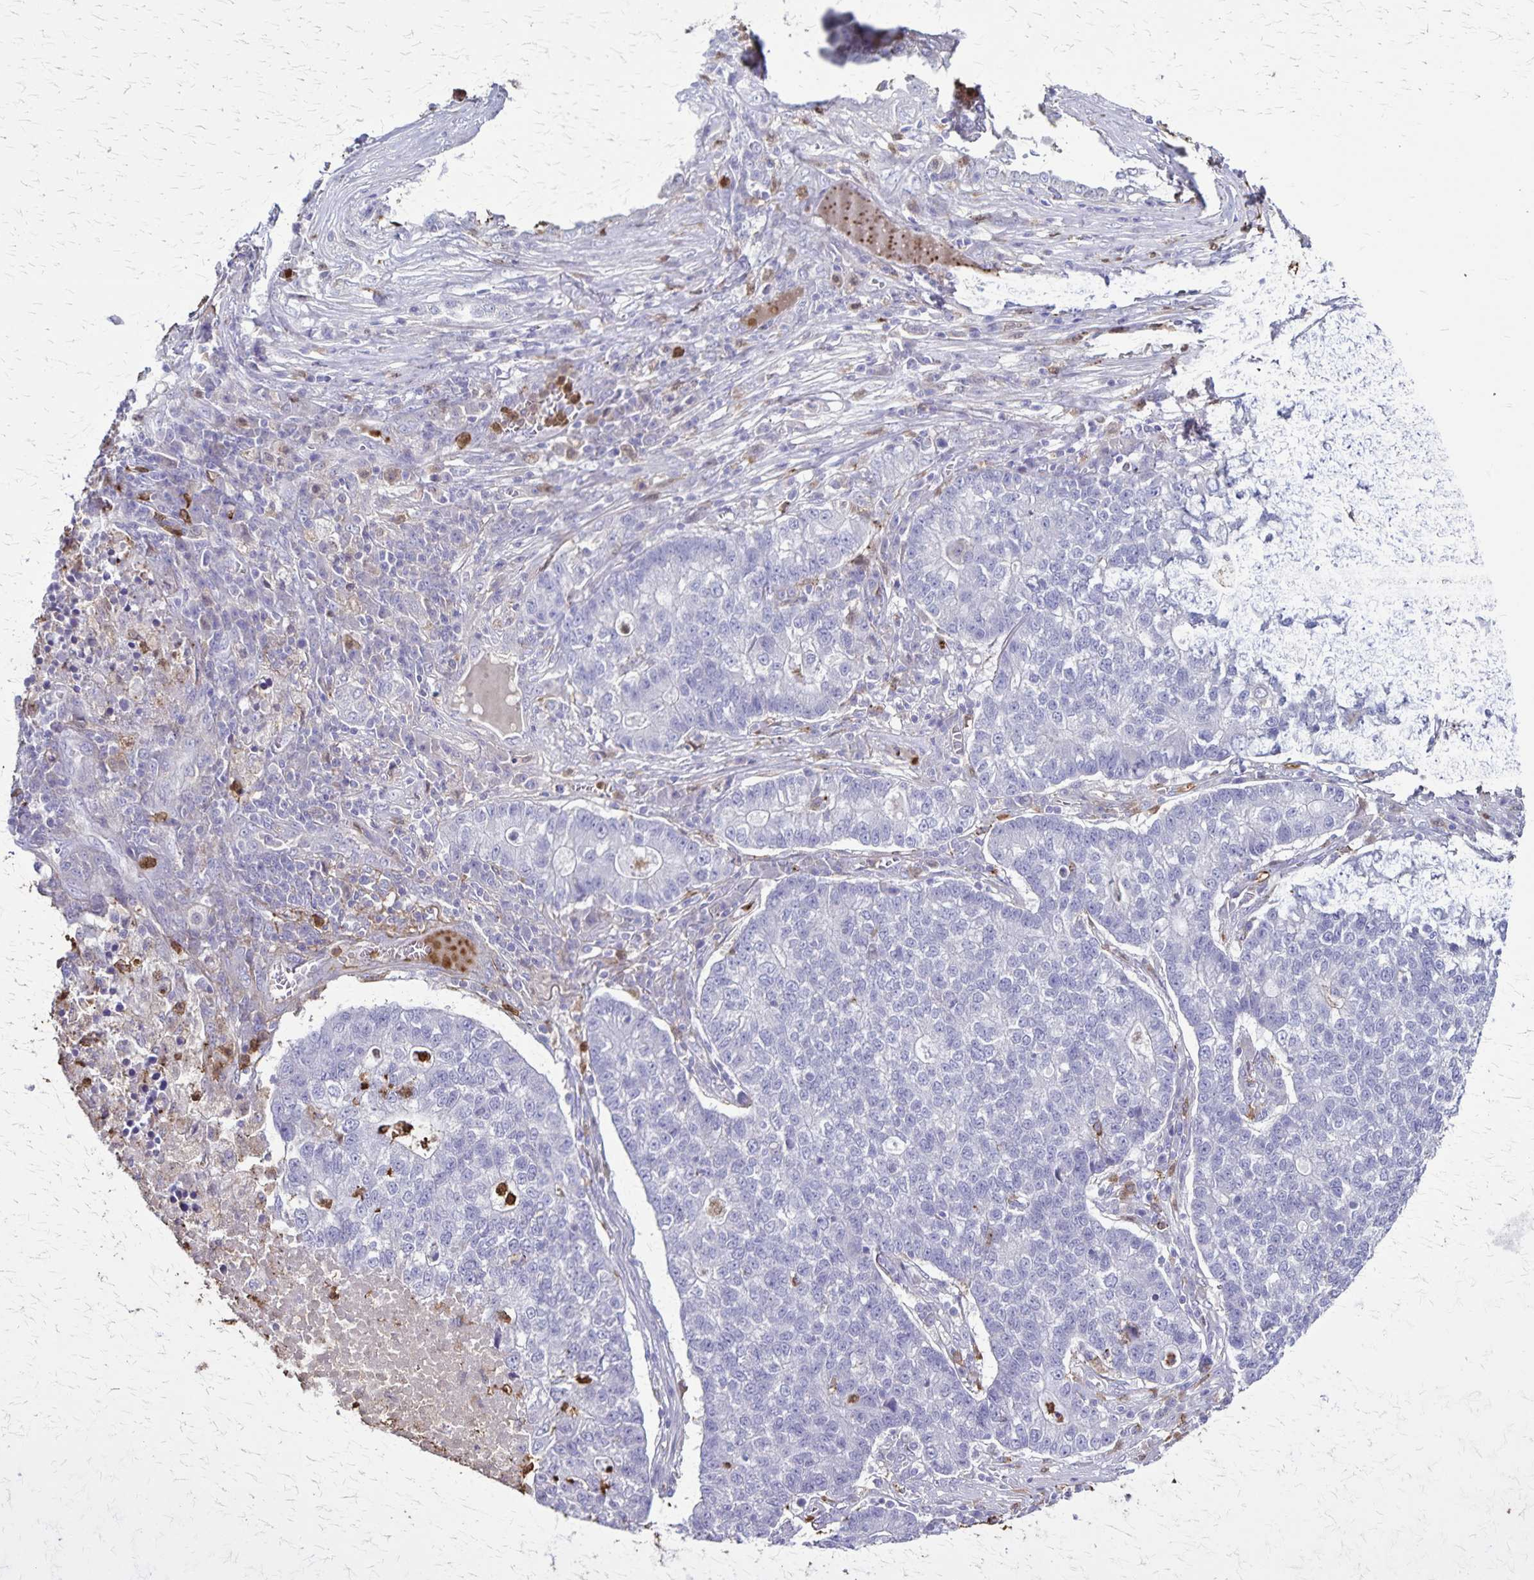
{"staining": {"intensity": "negative", "quantity": "none", "location": "none"}, "tissue": "lung cancer", "cell_type": "Tumor cells", "image_type": "cancer", "snomed": [{"axis": "morphology", "description": "Adenocarcinoma, NOS"}, {"axis": "topography", "description": "Lung"}], "caption": "A histopathology image of lung cancer stained for a protein exhibits no brown staining in tumor cells.", "gene": "ULBP3", "patient": {"sex": "male", "age": 57}}